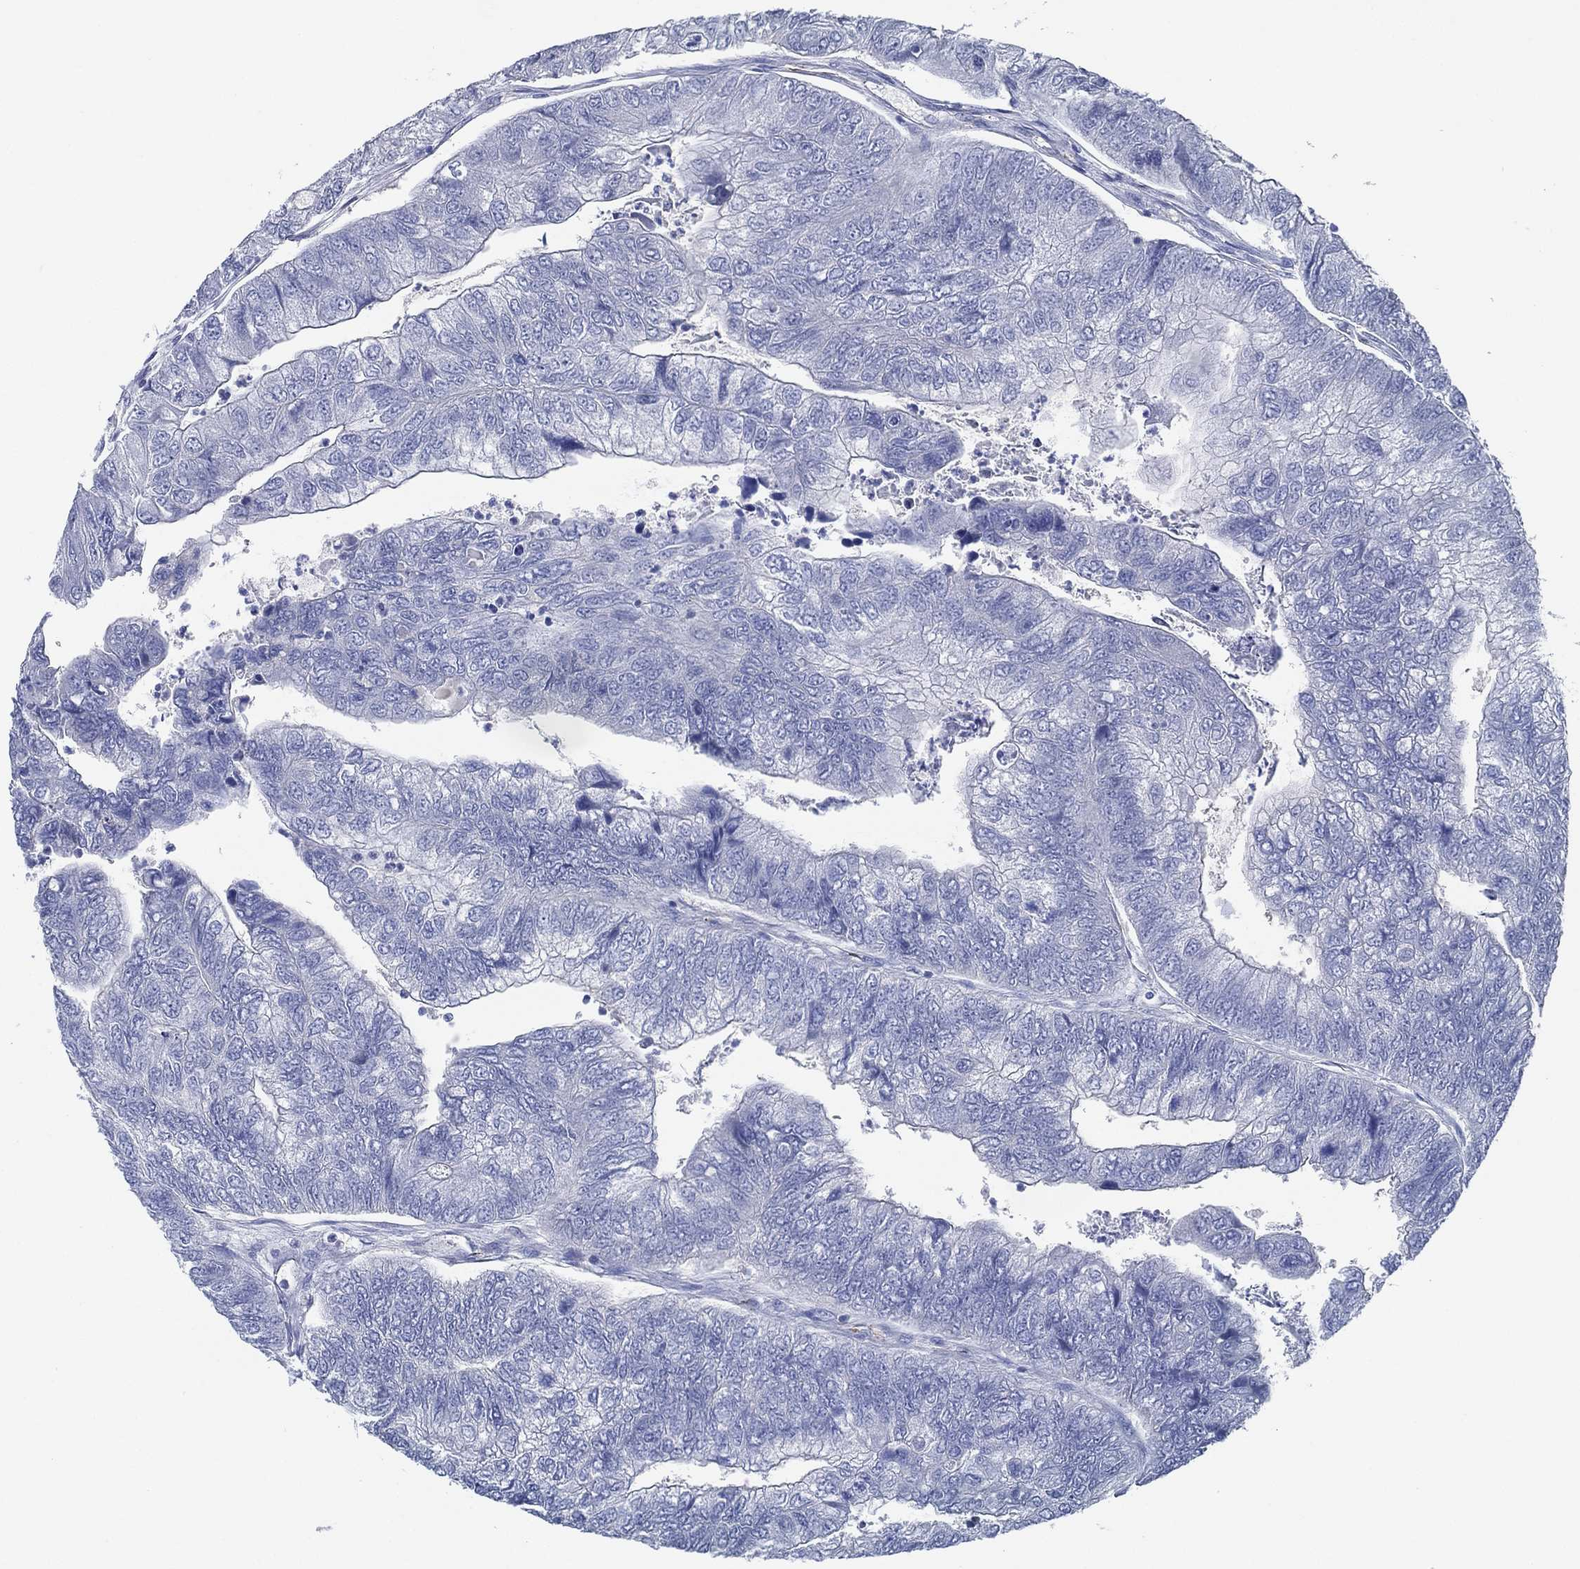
{"staining": {"intensity": "negative", "quantity": "none", "location": "none"}, "tissue": "colorectal cancer", "cell_type": "Tumor cells", "image_type": "cancer", "snomed": [{"axis": "morphology", "description": "Adenocarcinoma, NOS"}, {"axis": "topography", "description": "Colon"}], "caption": "IHC of adenocarcinoma (colorectal) demonstrates no positivity in tumor cells.", "gene": "C5orf46", "patient": {"sex": "female", "age": 67}}